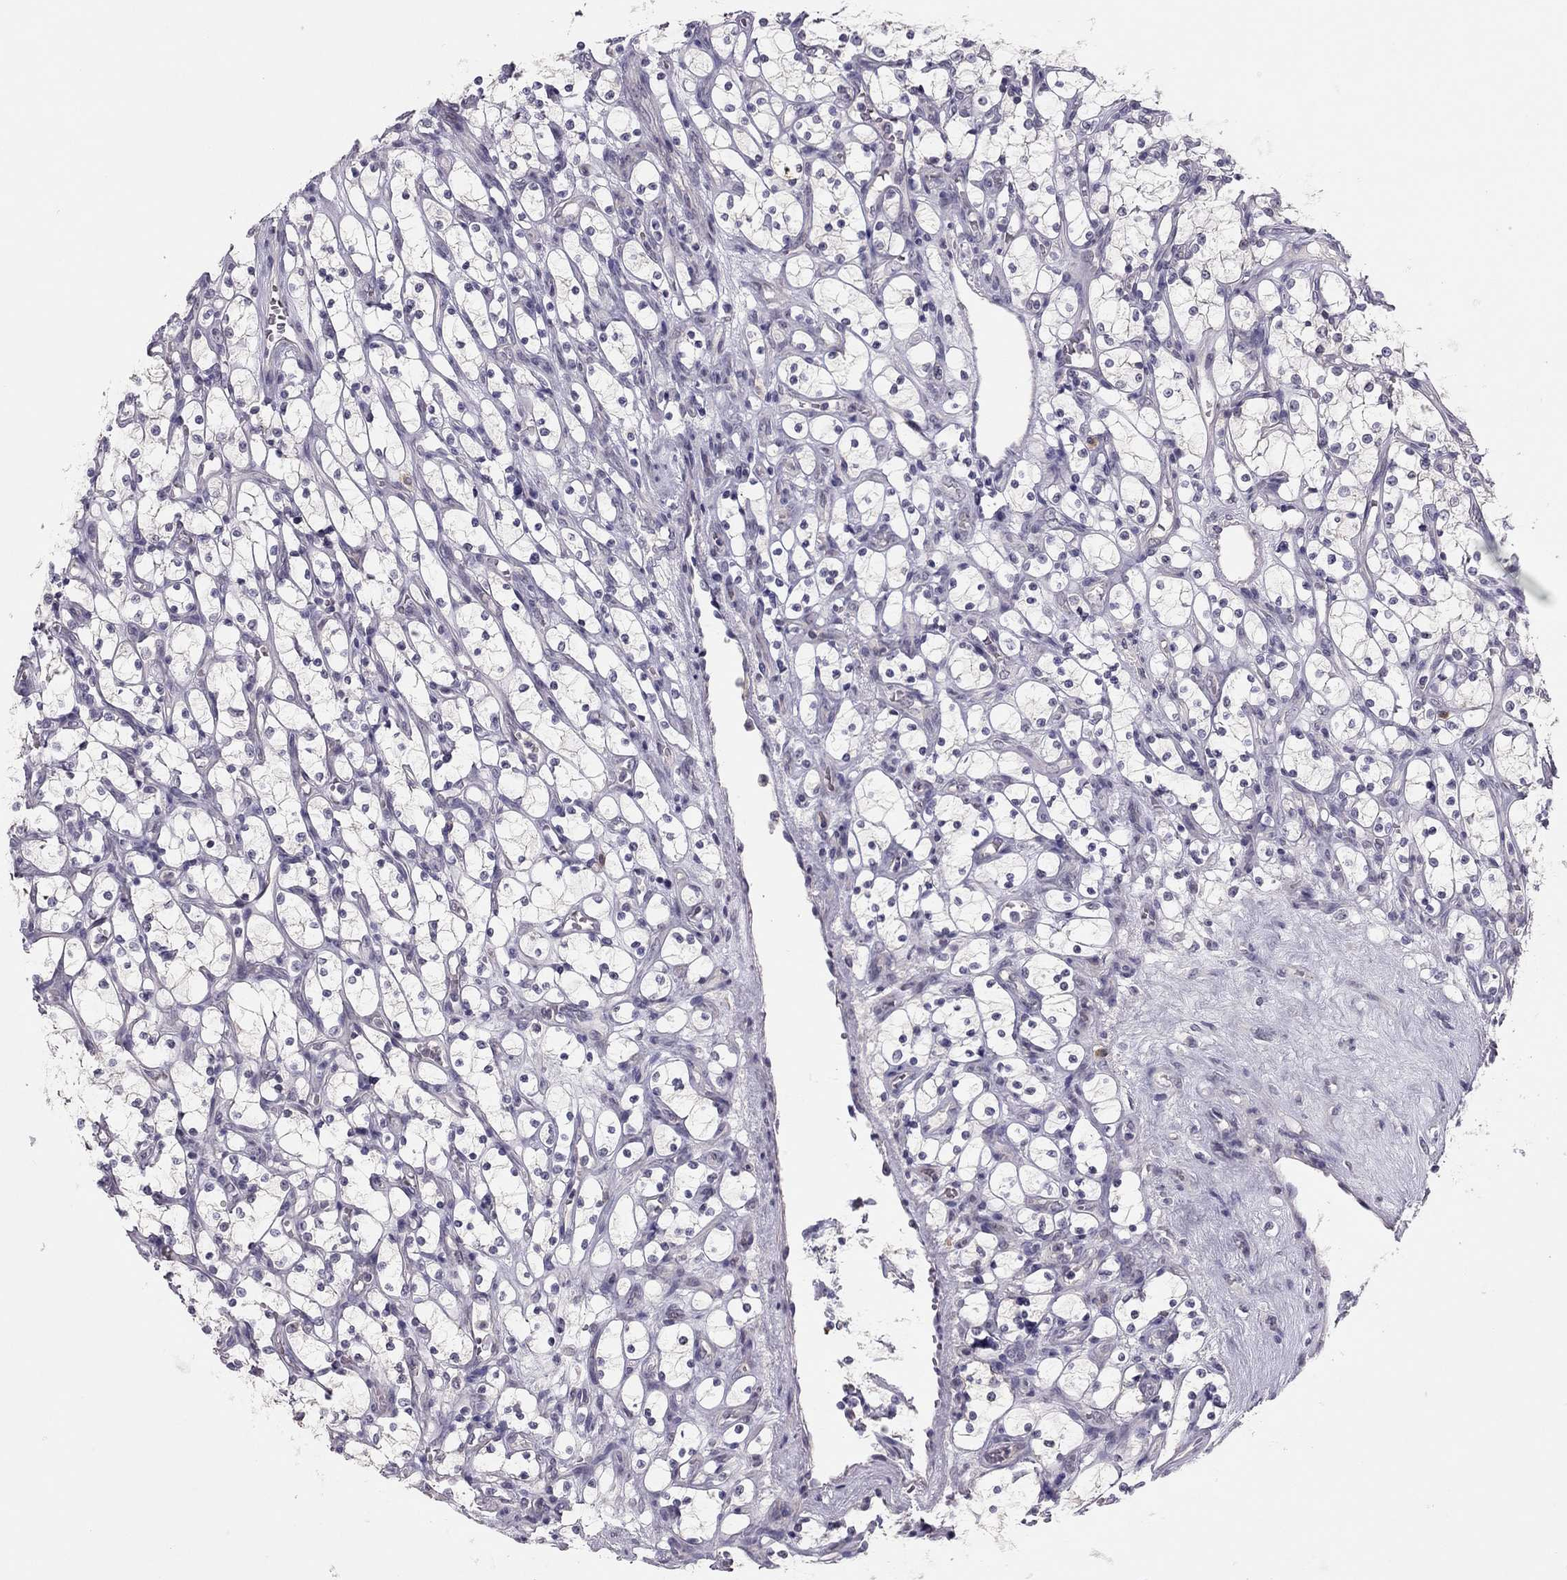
{"staining": {"intensity": "negative", "quantity": "none", "location": "none"}, "tissue": "renal cancer", "cell_type": "Tumor cells", "image_type": "cancer", "snomed": [{"axis": "morphology", "description": "Adenocarcinoma, NOS"}, {"axis": "topography", "description": "Kidney"}], "caption": "This is an immunohistochemistry (IHC) image of adenocarcinoma (renal). There is no staining in tumor cells.", "gene": "ADORA2A", "patient": {"sex": "female", "age": 69}}